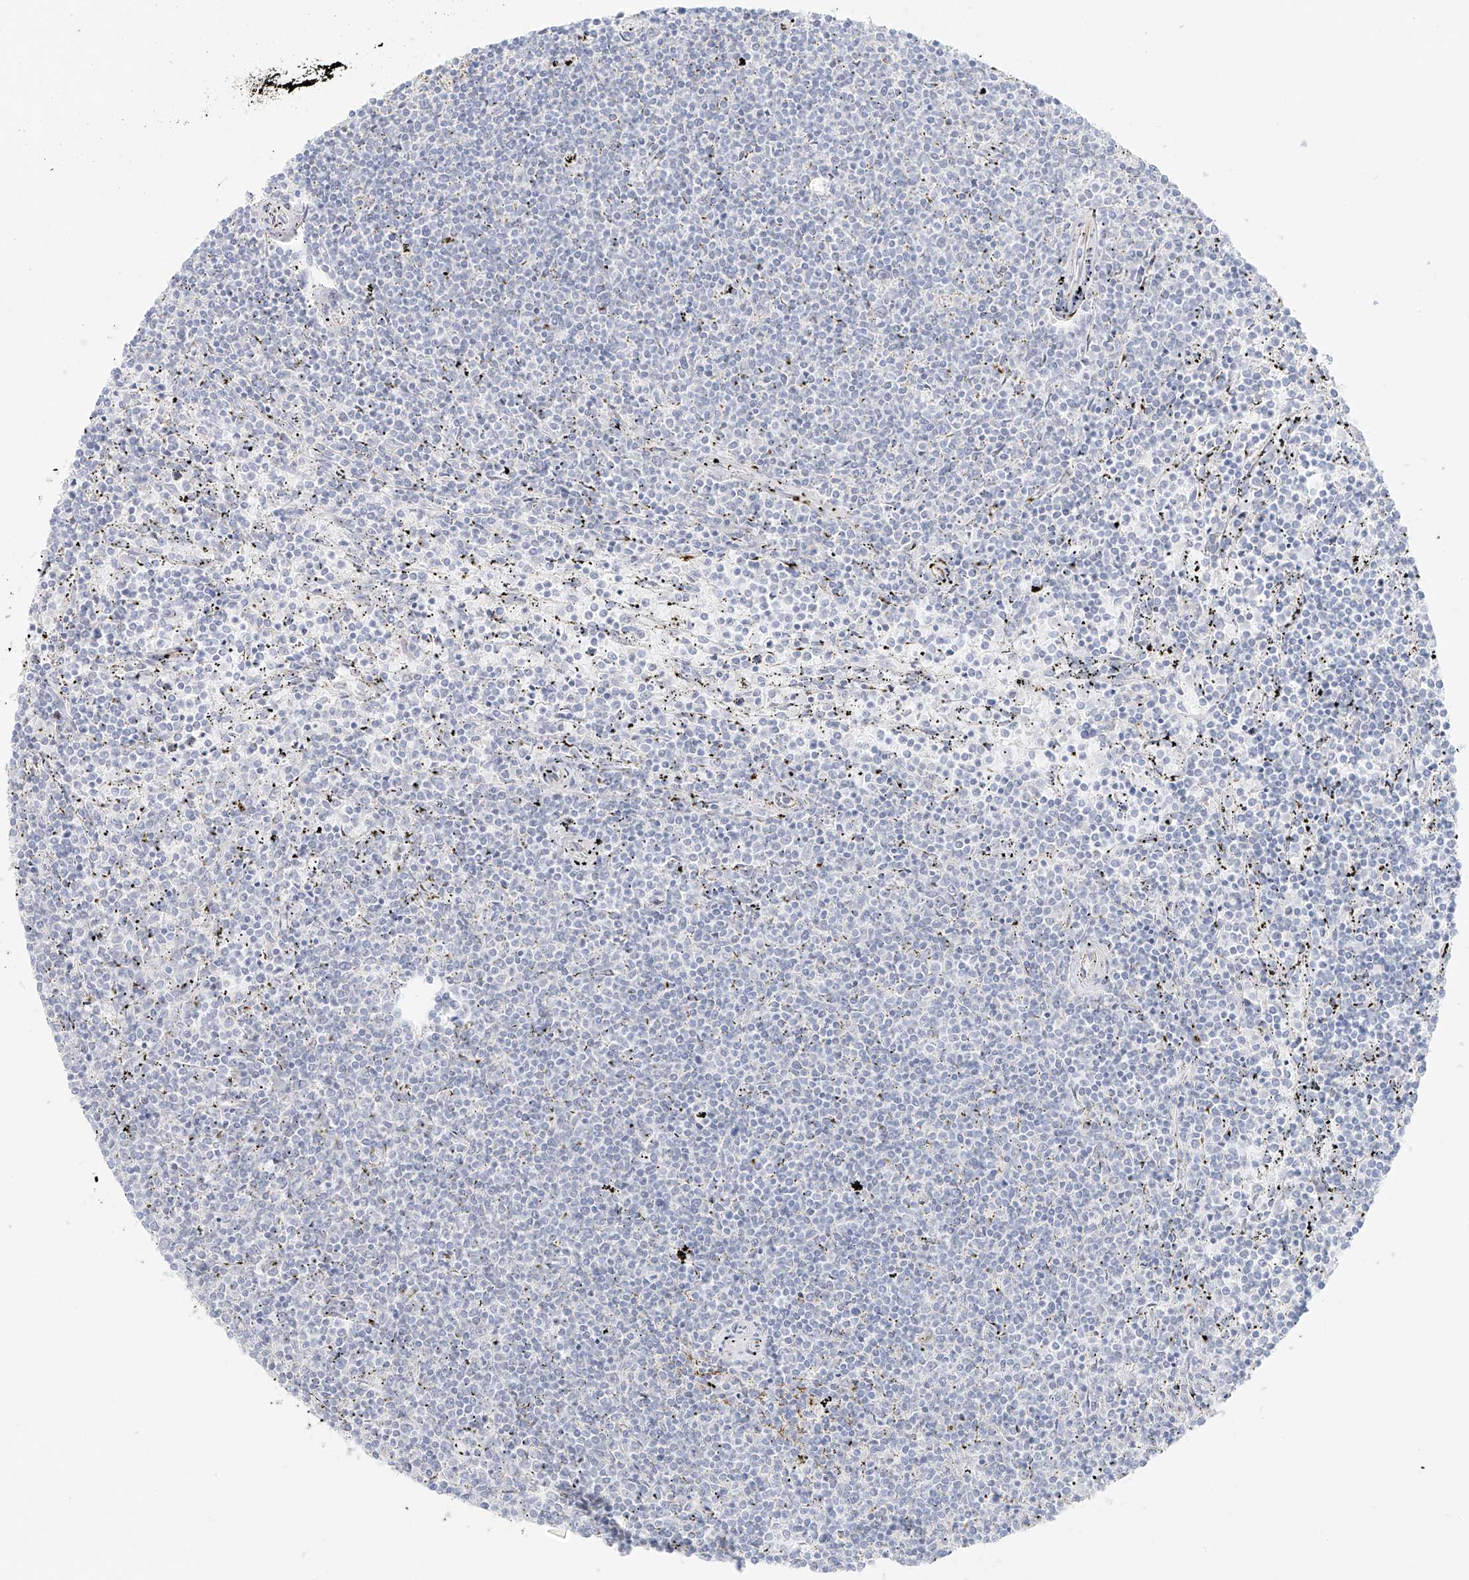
{"staining": {"intensity": "negative", "quantity": "none", "location": "none"}, "tissue": "lymphoma", "cell_type": "Tumor cells", "image_type": "cancer", "snomed": [{"axis": "morphology", "description": "Malignant lymphoma, non-Hodgkin's type, Low grade"}, {"axis": "topography", "description": "Spleen"}], "caption": "Immunohistochemistry (IHC) of human low-grade malignant lymphoma, non-Hodgkin's type exhibits no positivity in tumor cells.", "gene": "C11orf87", "patient": {"sex": "female", "age": 50}}